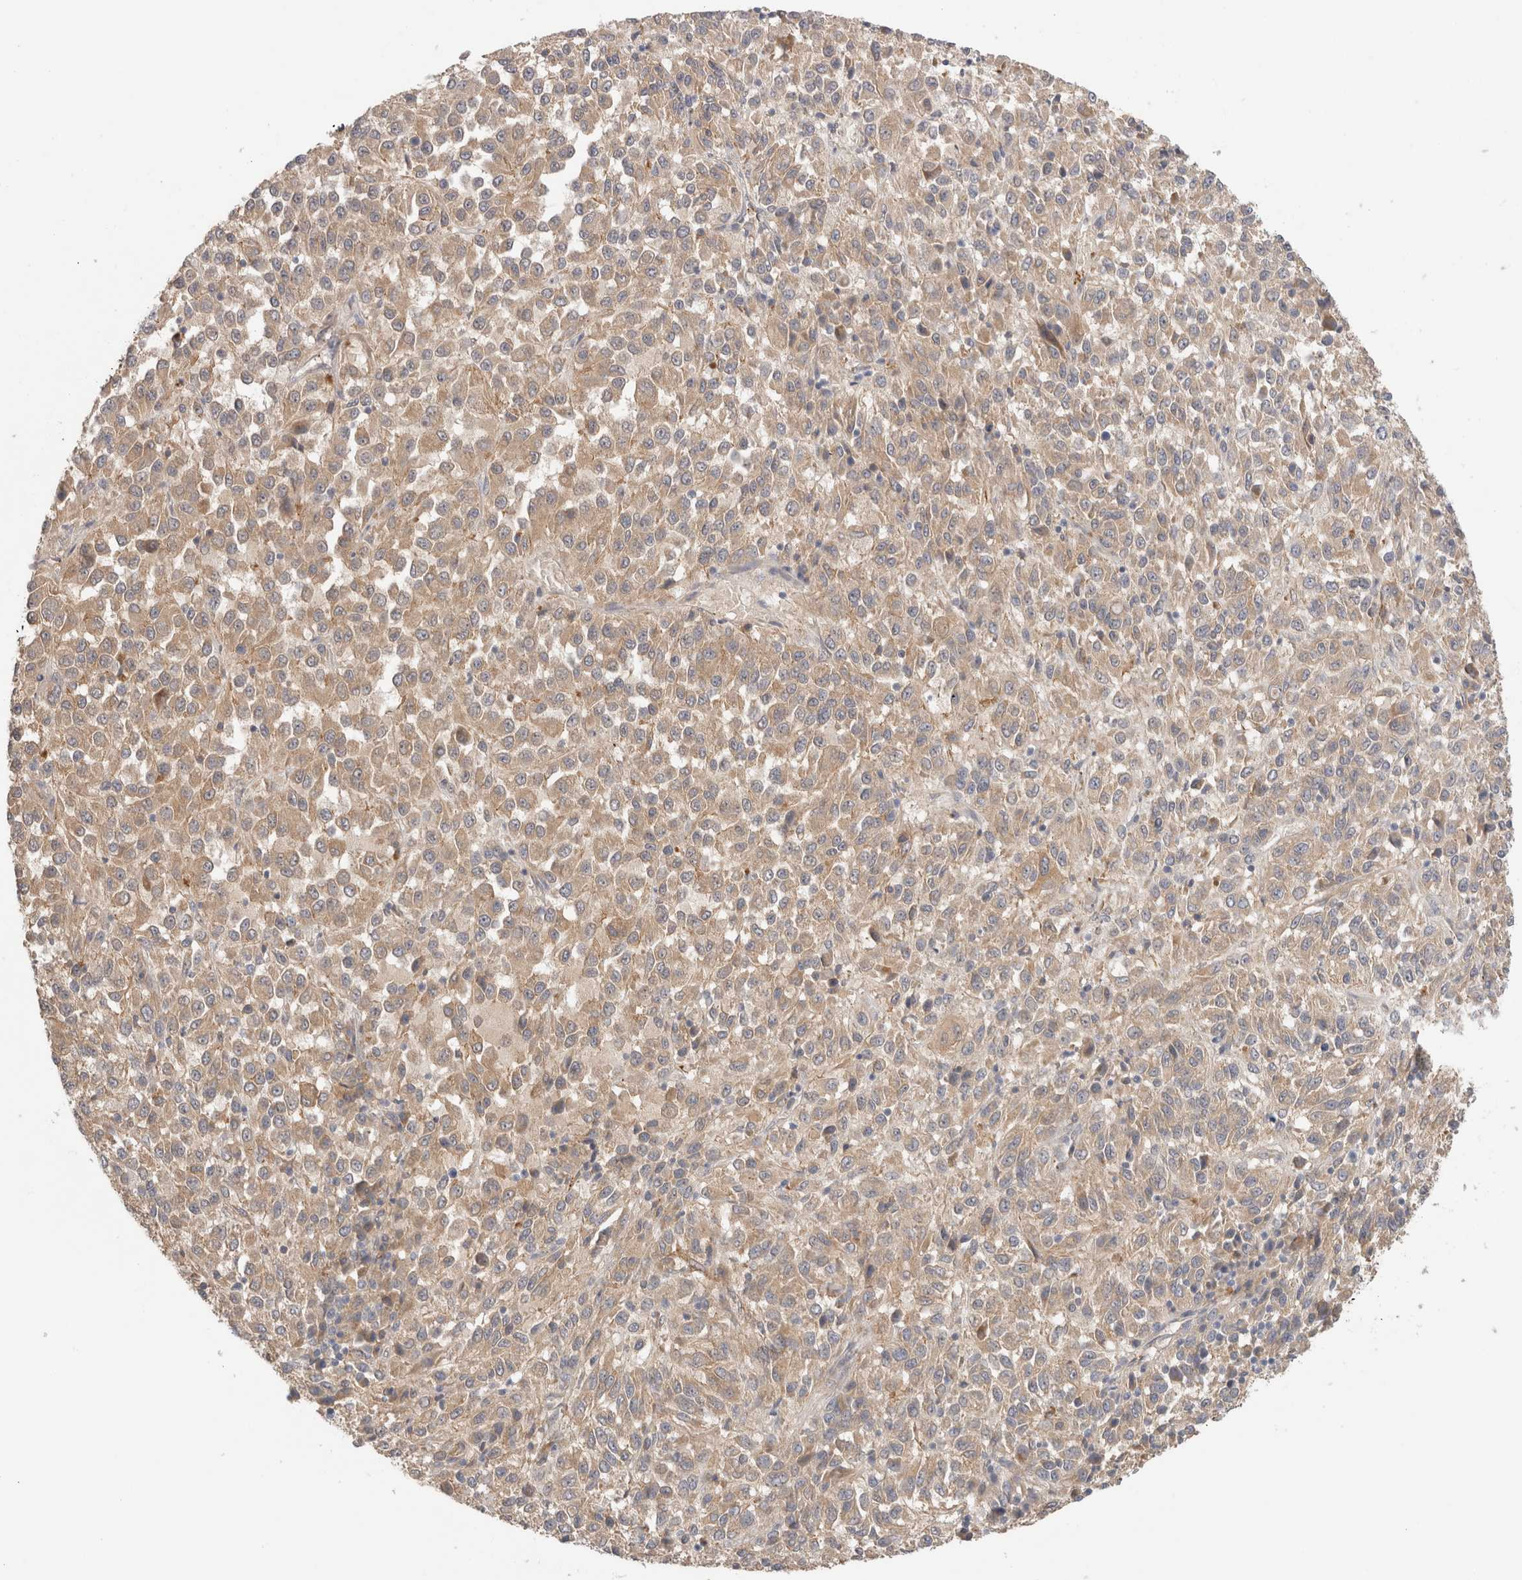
{"staining": {"intensity": "weak", "quantity": ">75%", "location": "cytoplasmic/membranous"}, "tissue": "melanoma", "cell_type": "Tumor cells", "image_type": "cancer", "snomed": [{"axis": "morphology", "description": "Malignant melanoma, Metastatic site"}, {"axis": "topography", "description": "Lung"}], "caption": "About >75% of tumor cells in malignant melanoma (metastatic site) show weak cytoplasmic/membranous protein expression as visualized by brown immunohistochemical staining.", "gene": "SGK3", "patient": {"sex": "male", "age": 64}}